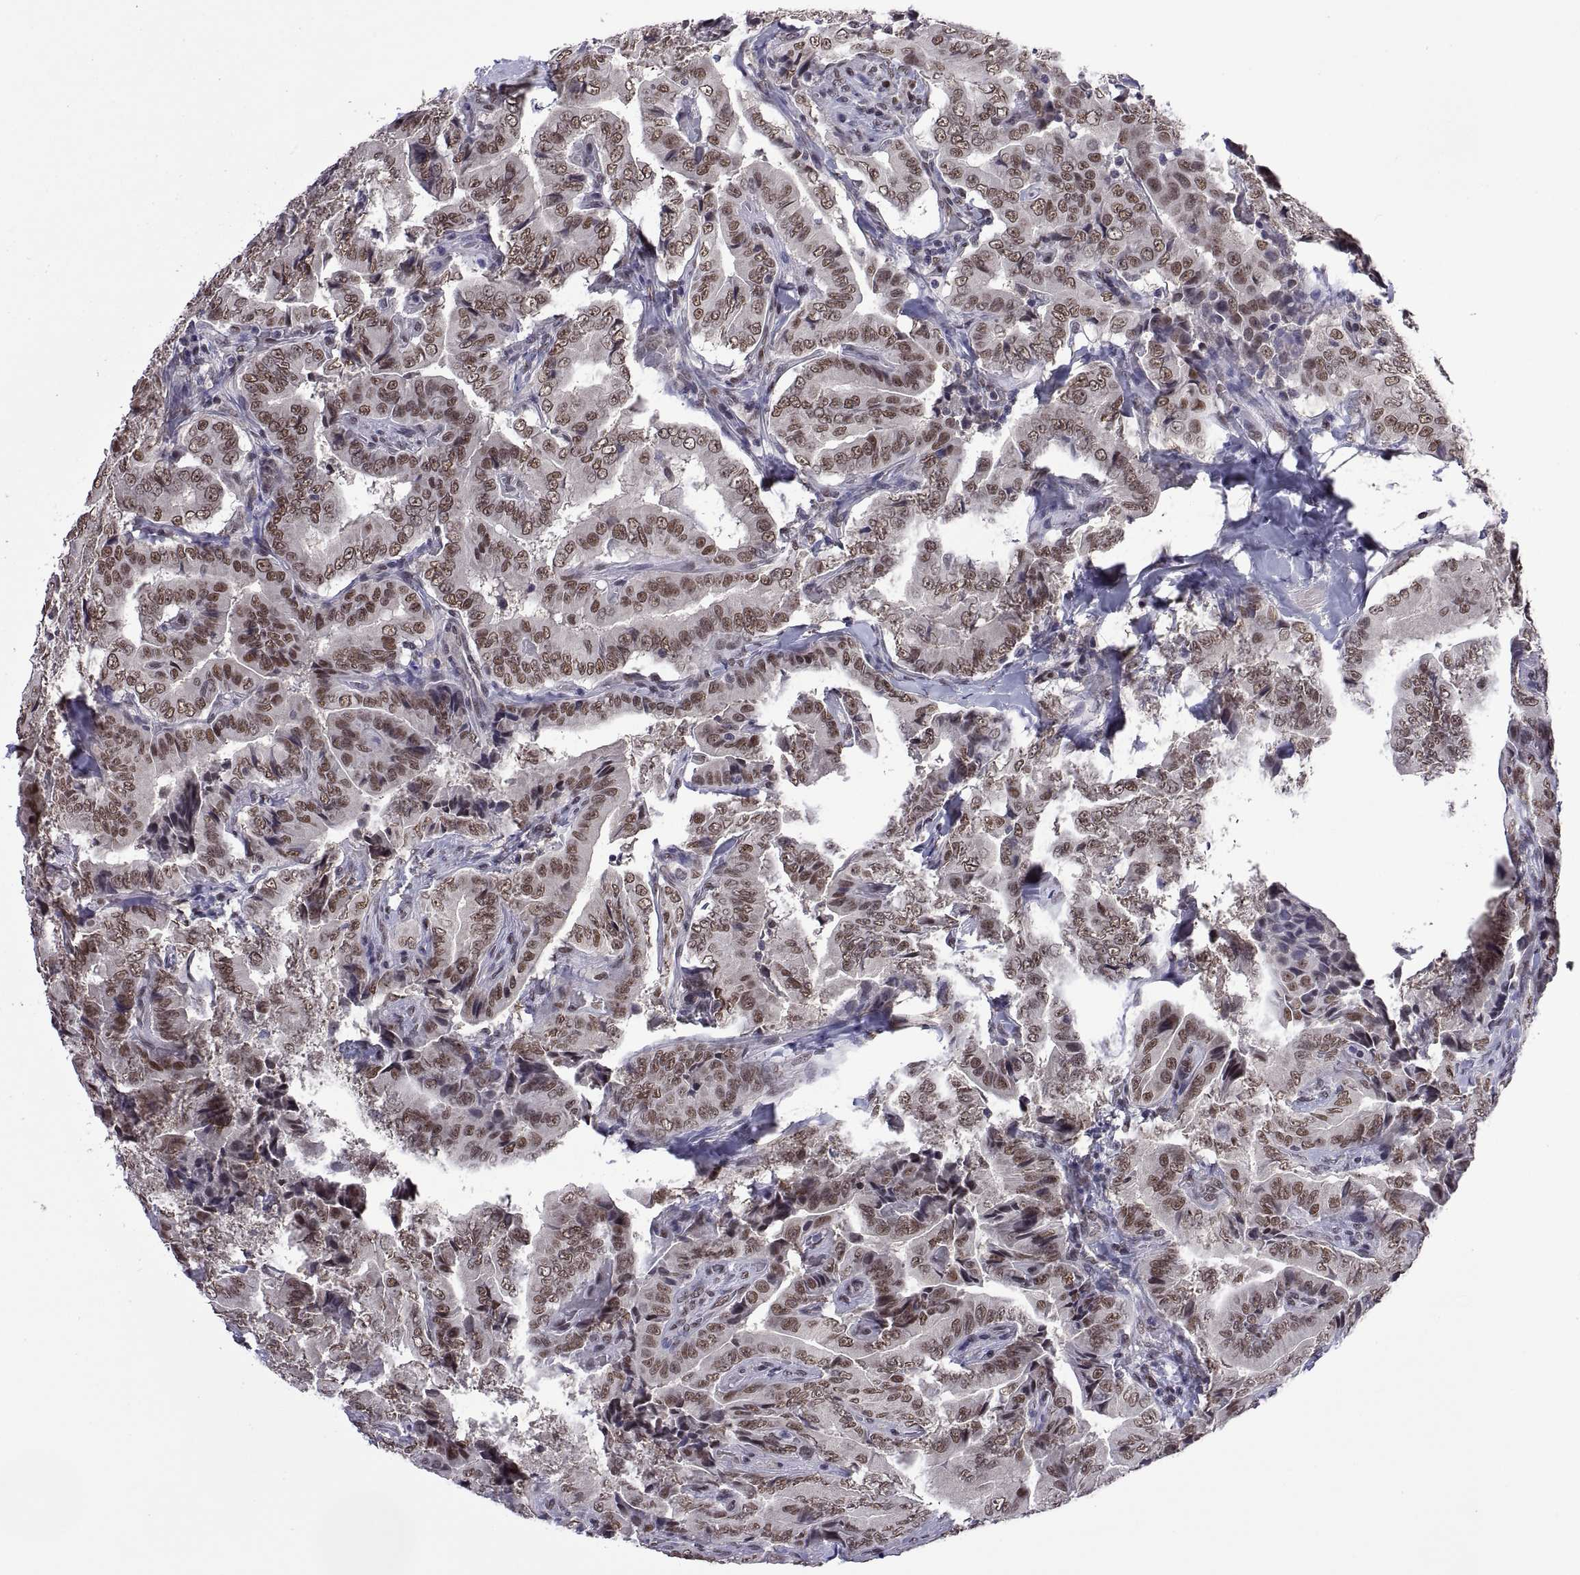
{"staining": {"intensity": "moderate", "quantity": ">75%", "location": "nuclear"}, "tissue": "thyroid cancer", "cell_type": "Tumor cells", "image_type": "cancer", "snomed": [{"axis": "morphology", "description": "Papillary adenocarcinoma, NOS"}, {"axis": "topography", "description": "Thyroid gland"}], "caption": "Immunohistochemistry (IHC) photomicrograph of neoplastic tissue: human thyroid cancer (papillary adenocarcinoma) stained using IHC reveals medium levels of moderate protein expression localized specifically in the nuclear of tumor cells, appearing as a nuclear brown color.", "gene": "NR4A1", "patient": {"sex": "male", "age": 61}}